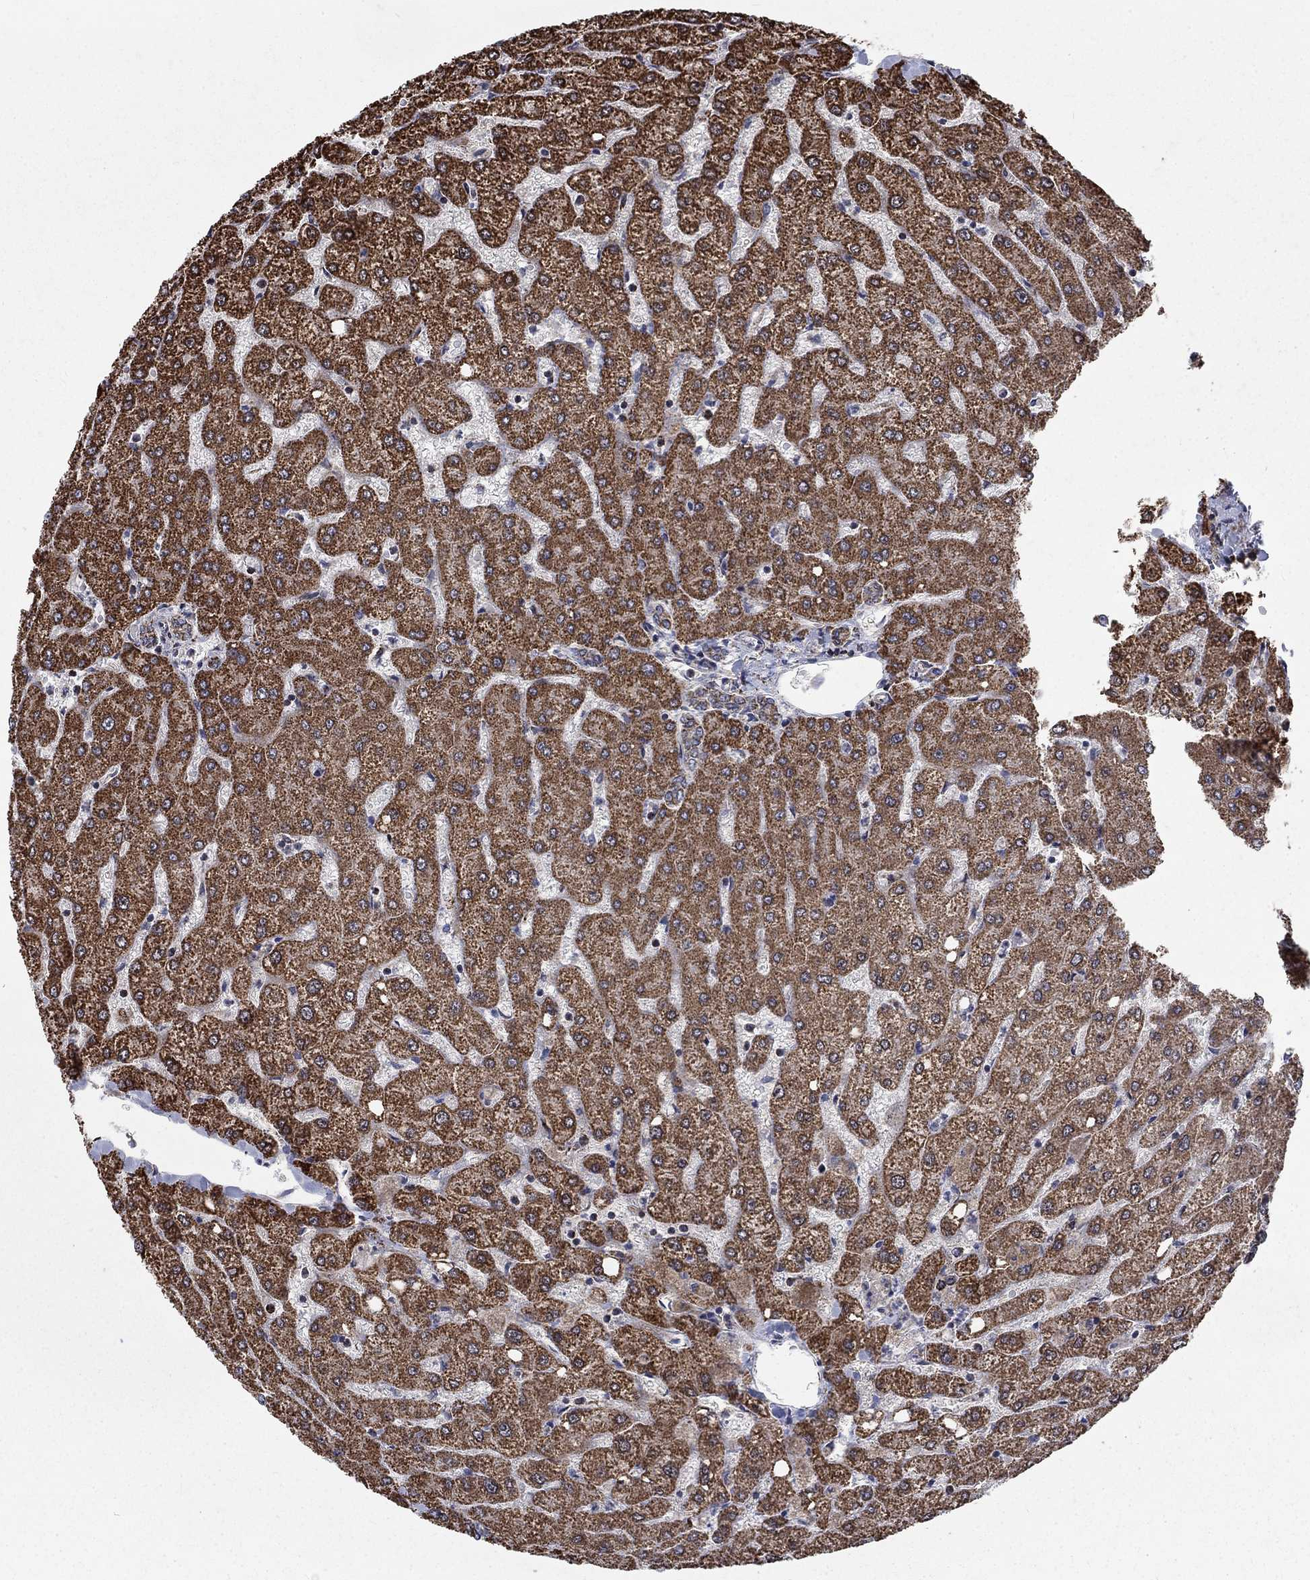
{"staining": {"intensity": "negative", "quantity": "none", "location": "none"}, "tissue": "liver", "cell_type": "Cholangiocytes", "image_type": "normal", "snomed": [{"axis": "morphology", "description": "Normal tissue, NOS"}, {"axis": "topography", "description": "Liver"}], "caption": "Immunohistochemistry (IHC) micrograph of benign liver stained for a protein (brown), which displays no positivity in cholangiocytes.", "gene": "MOAP1", "patient": {"sex": "female", "age": 54}}